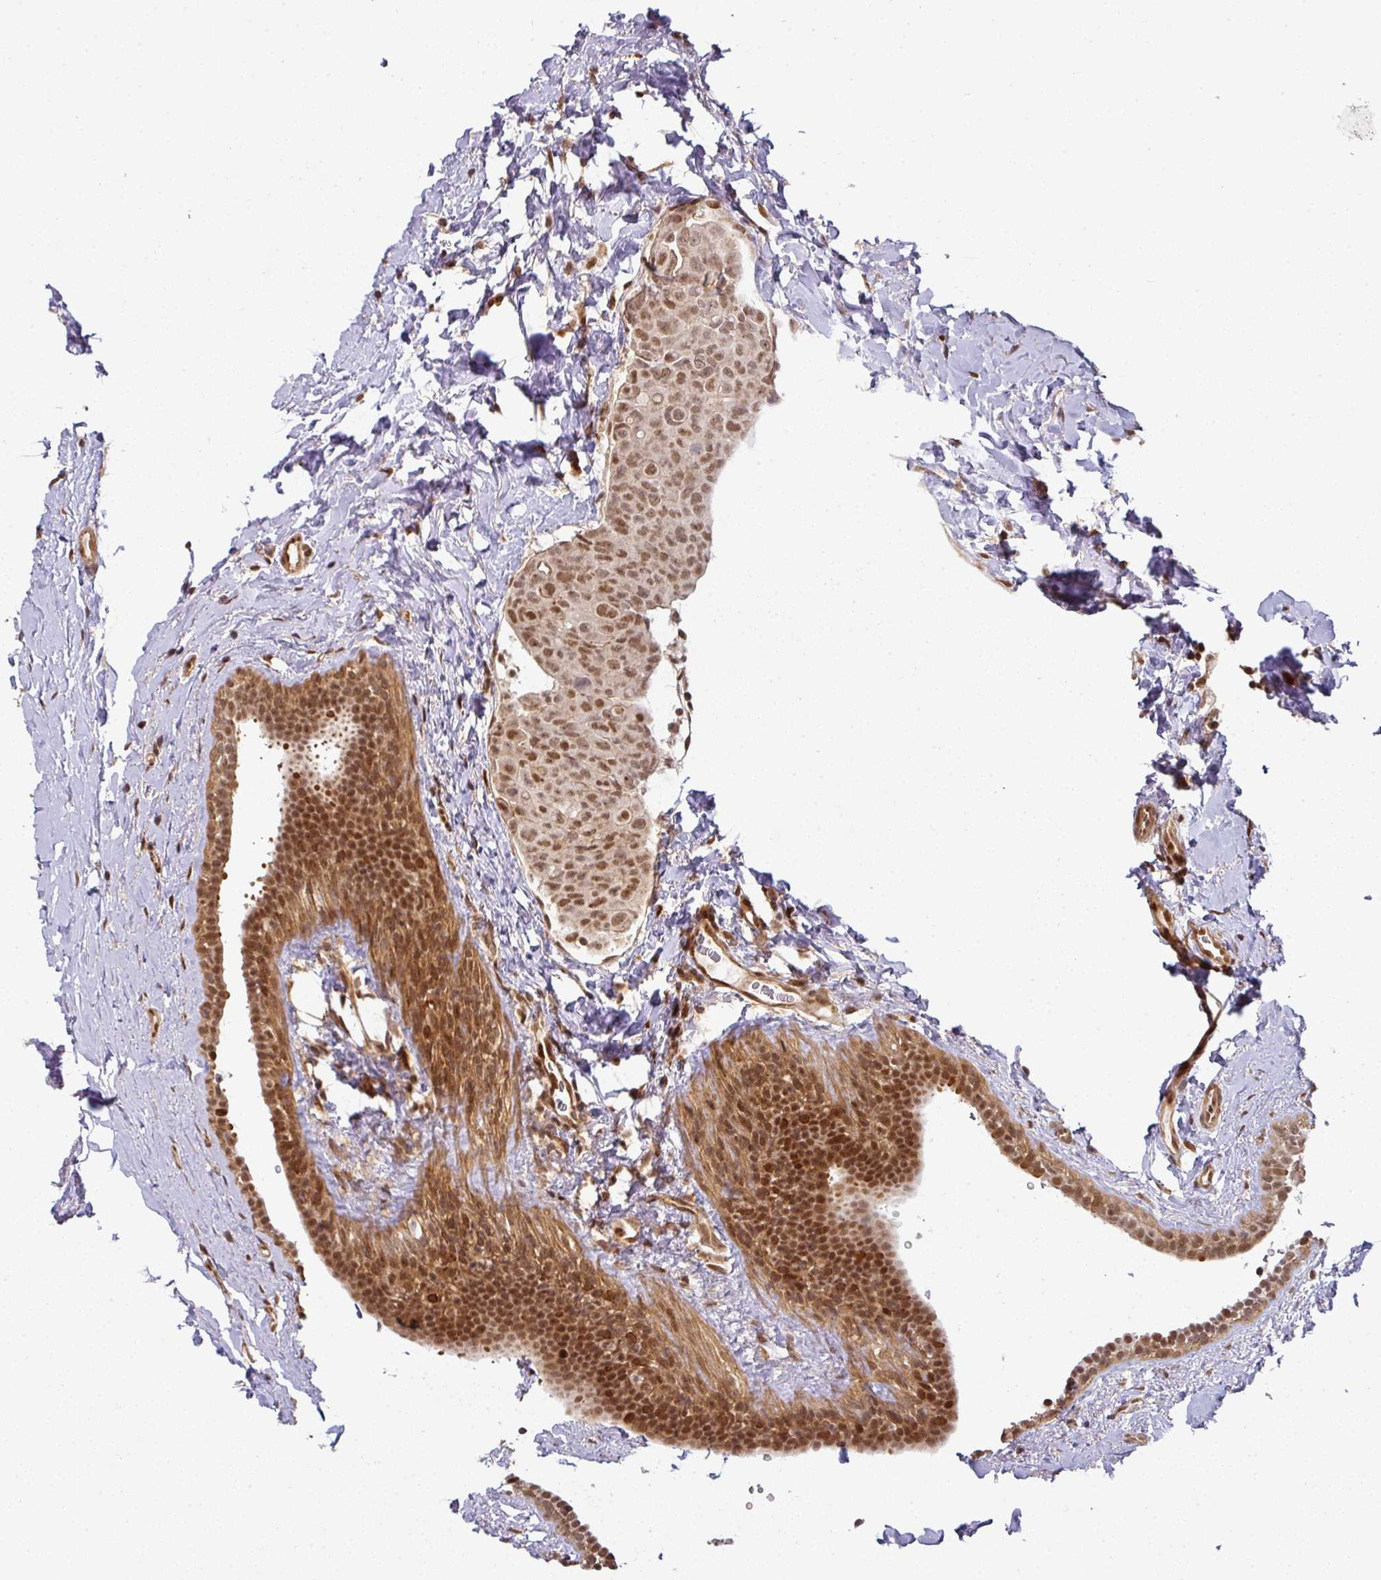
{"staining": {"intensity": "moderate", "quantity": ">75%", "location": "nuclear"}, "tissue": "breast cancer", "cell_type": "Tumor cells", "image_type": "cancer", "snomed": [{"axis": "morphology", "description": "Duct carcinoma"}, {"axis": "topography", "description": "Breast"}], "caption": "Infiltrating ductal carcinoma (breast) was stained to show a protein in brown. There is medium levels of moderate nuclear positivity in approximately >75% of tumor cells.", "gene": "SIK3", "patient": {"sex": "female", "age": 40}}